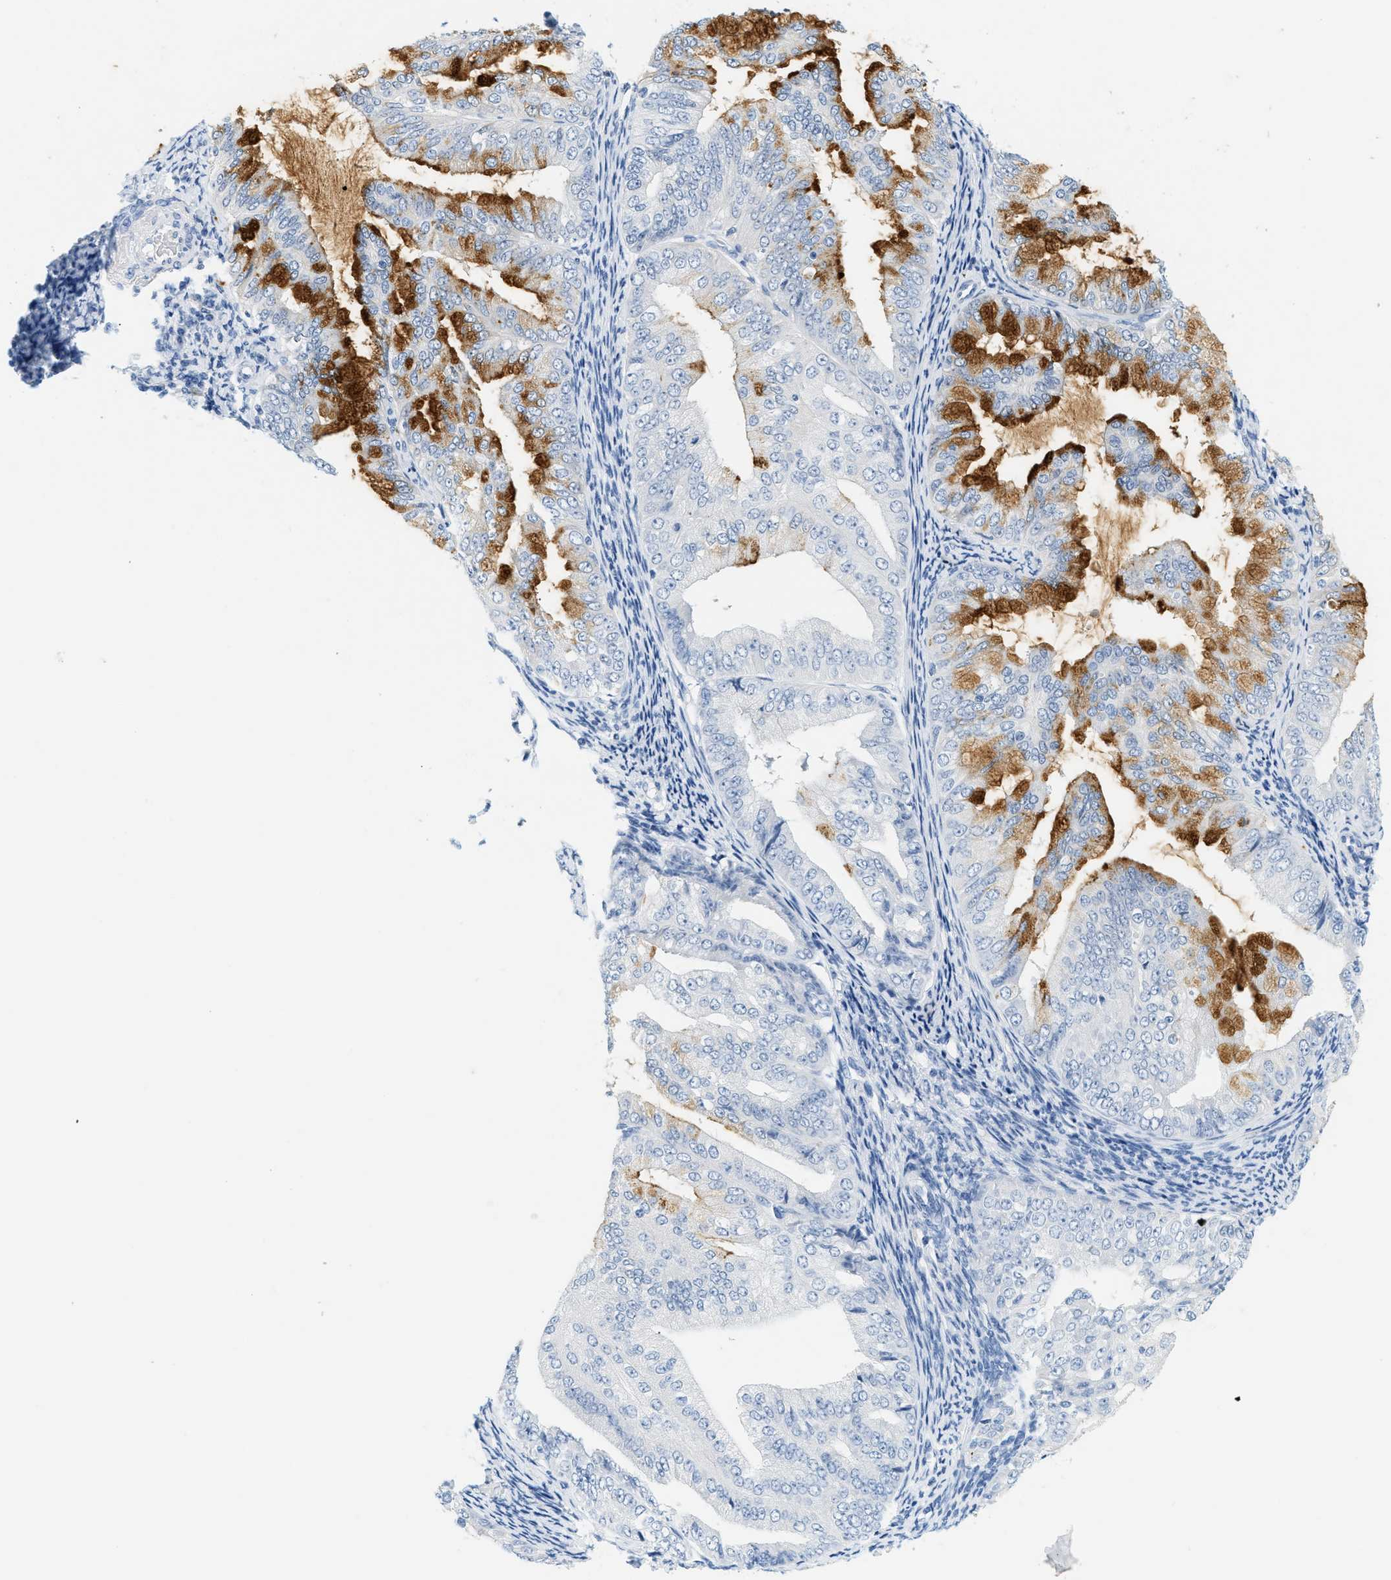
{"staining": {"intensity": "strong", "quantity": "25%-75%", "location": "cytoplasmic/membranous"}, "tissue": "endometrial cancer", "cell_type": "Tumor cells", "image_type": "cancer", "snomed": [{"axis": "morphology", "description": "Adenocarcinoma, NOS"}, {"axis": "topography", "description": "Endometrium"}], "caption": "Protein staining by immunohistochemistry exhibits strong cytoplasmic/membranous staining in approximately 25%-75% of tumor cells in endometrial adenocarcinoma.", "gene": "LCN2", "patient": {"sex": "female", "age": 63}}